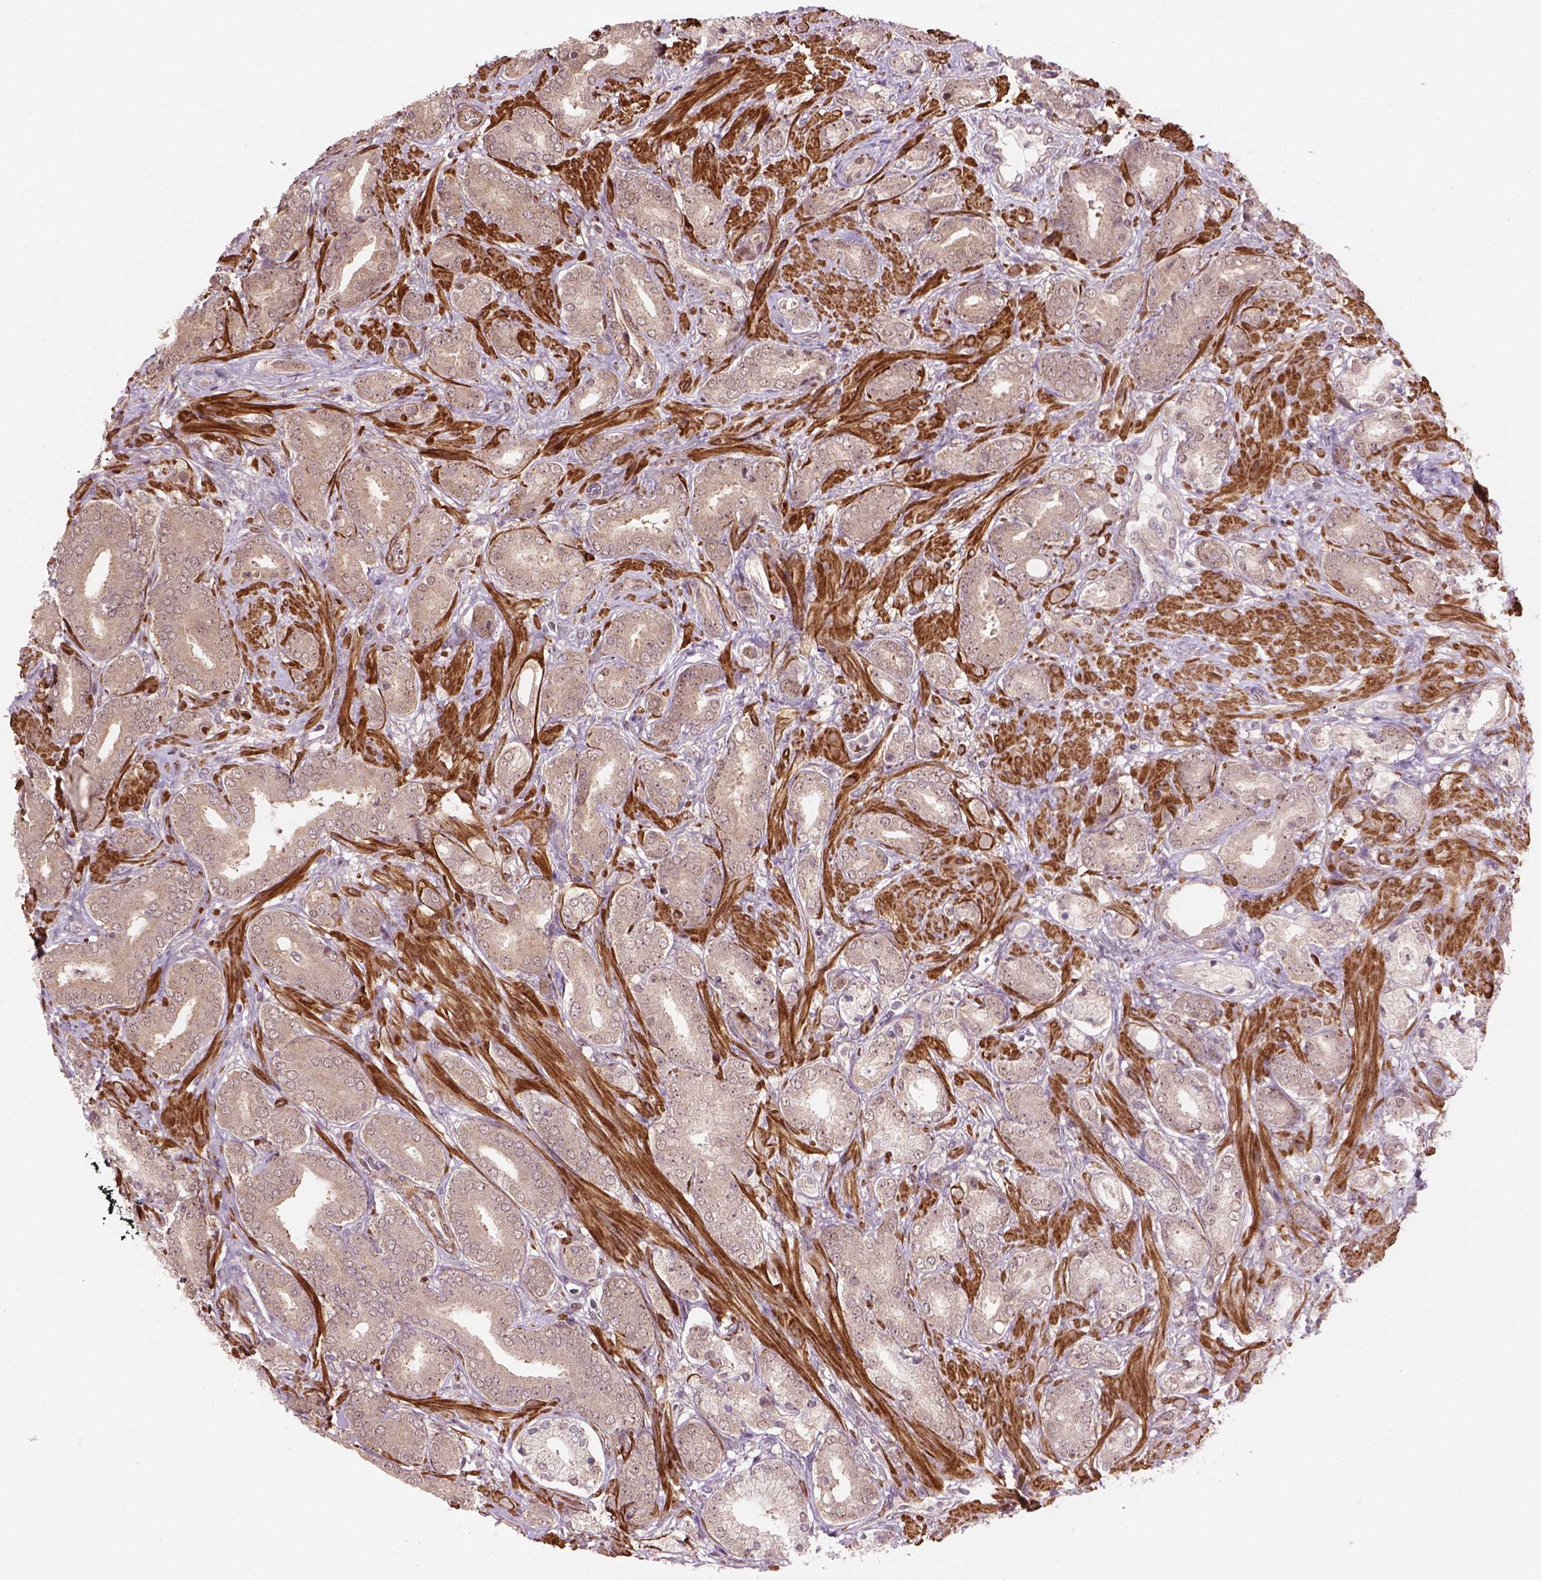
{"staining": {"intensity": "weak", "quantity": ">75%", "location": "cytoplasmic/membranous,nuclear"}, "tissue": "prostate cancer", "cell_type": "Tumor cells", "image_type": "cancer", "snomed": [{"axis": "morphology", "description": "Adenocarcinoma, High grade"}, {"axis": "topography", "description": "Prostate"}], "caption": "Protein staining exhibits weak cytoplasmic/membranous and nuclear staining in approximately >75% of tumor cells in prostate adenocarcinoma (high-grade). (DAB = brown stain, brightfield microscopy at high magnification).", "gene": "PSMD11", "patient": {"sex": "male", "age": 56}}